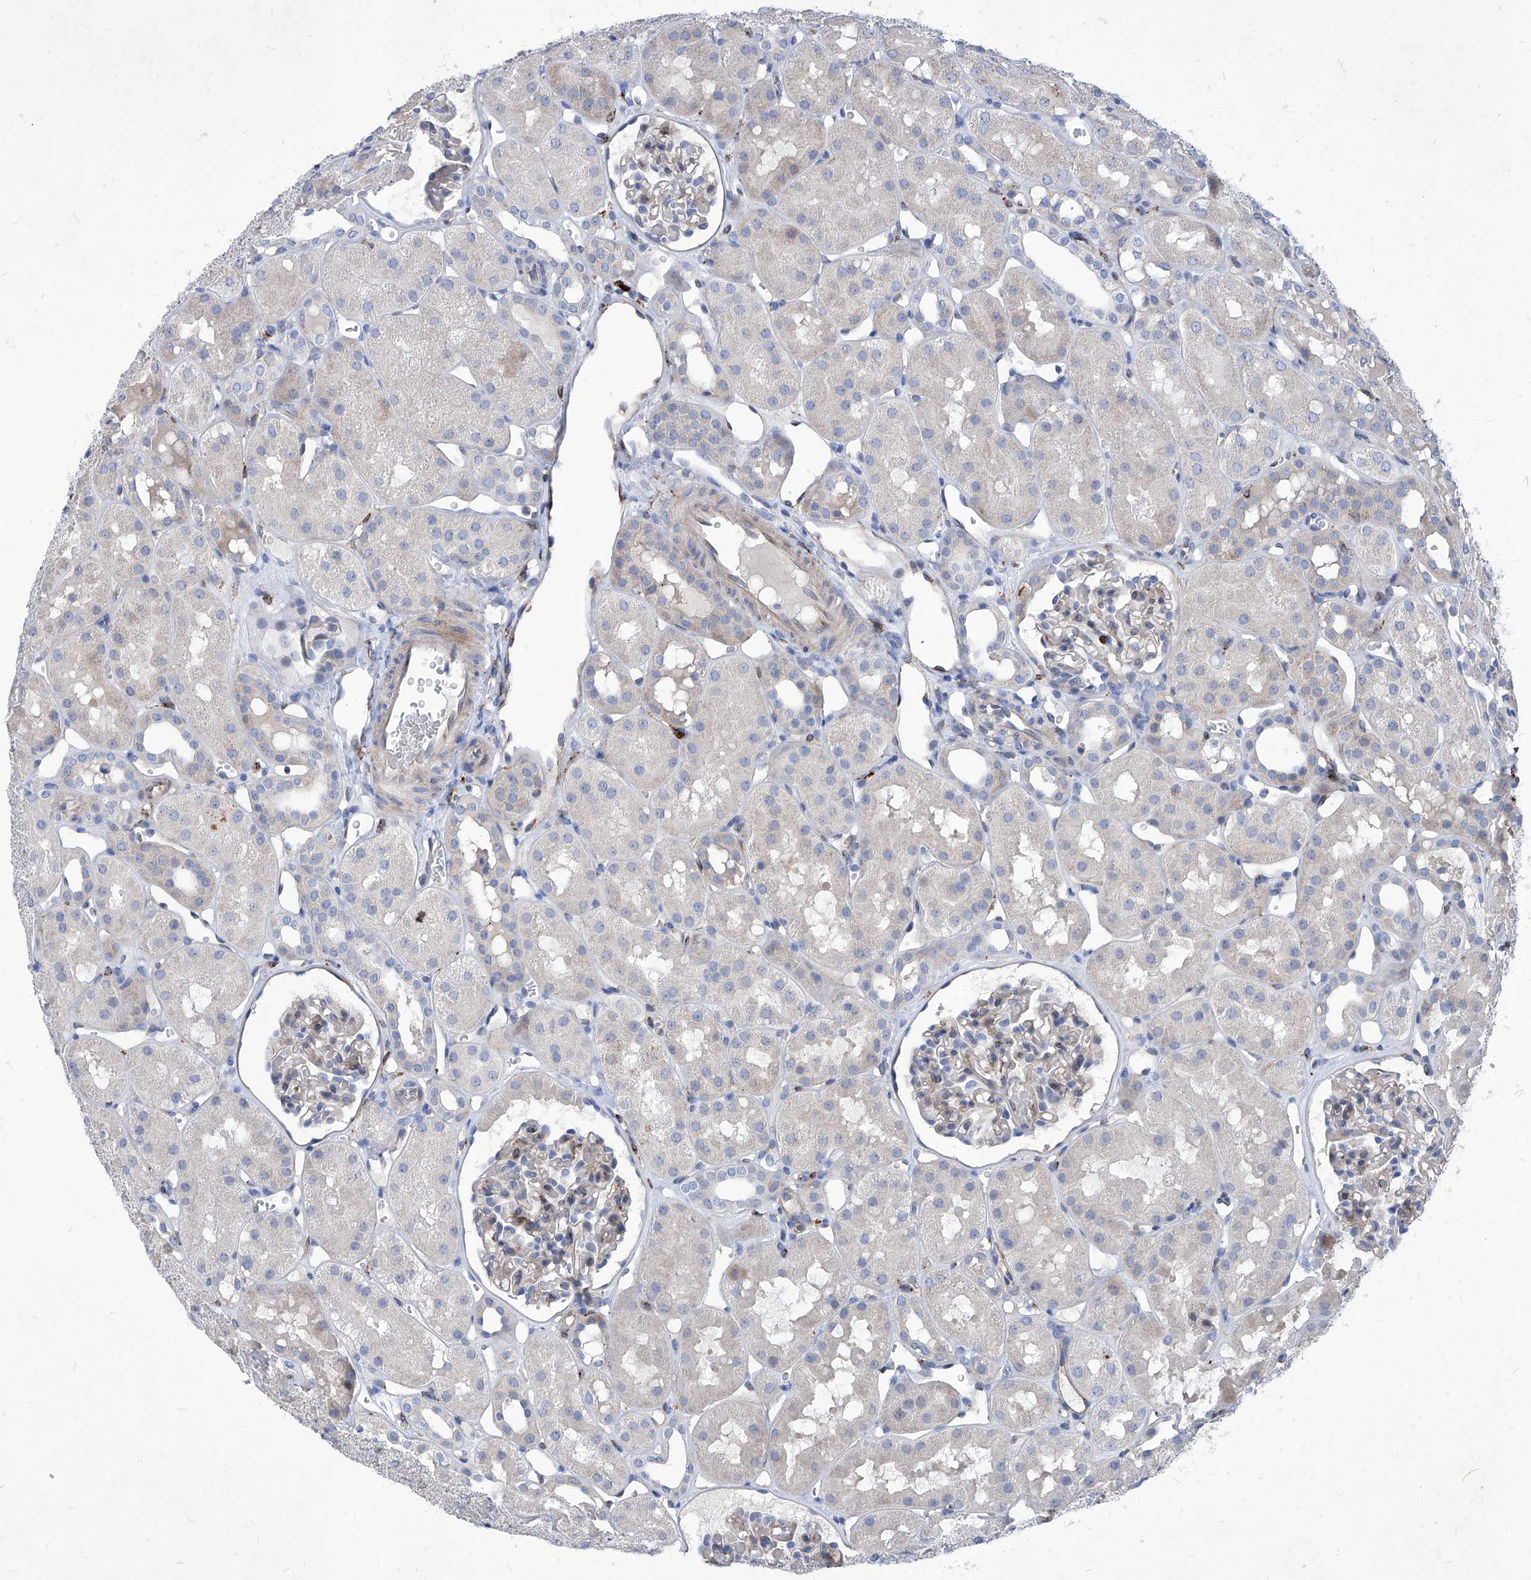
{"staining": {"intensity": "weak", "quantity": "<25%", "location": "cytoplasmic/membranous"}, "tissue": "kidney", "cell_type": "Cells in glomeruli", "image_type": "normal", "snomed": [{"axis": "morphology", "description": "Normal tissue, NOS"}, {"axis": "topography", "description": "Kidney"}], "caption": "An IHC image of normal kidney is shown. There is no staining in cells in glomeruli of kidney. The staining was performed using DAB to visualize the protein expression in brown, while the nuclei were stained in blue with hematoxylin (Magnification: 20x).", "gene": "UBOX5", "patient": {"sex": "male", "age": 16}}